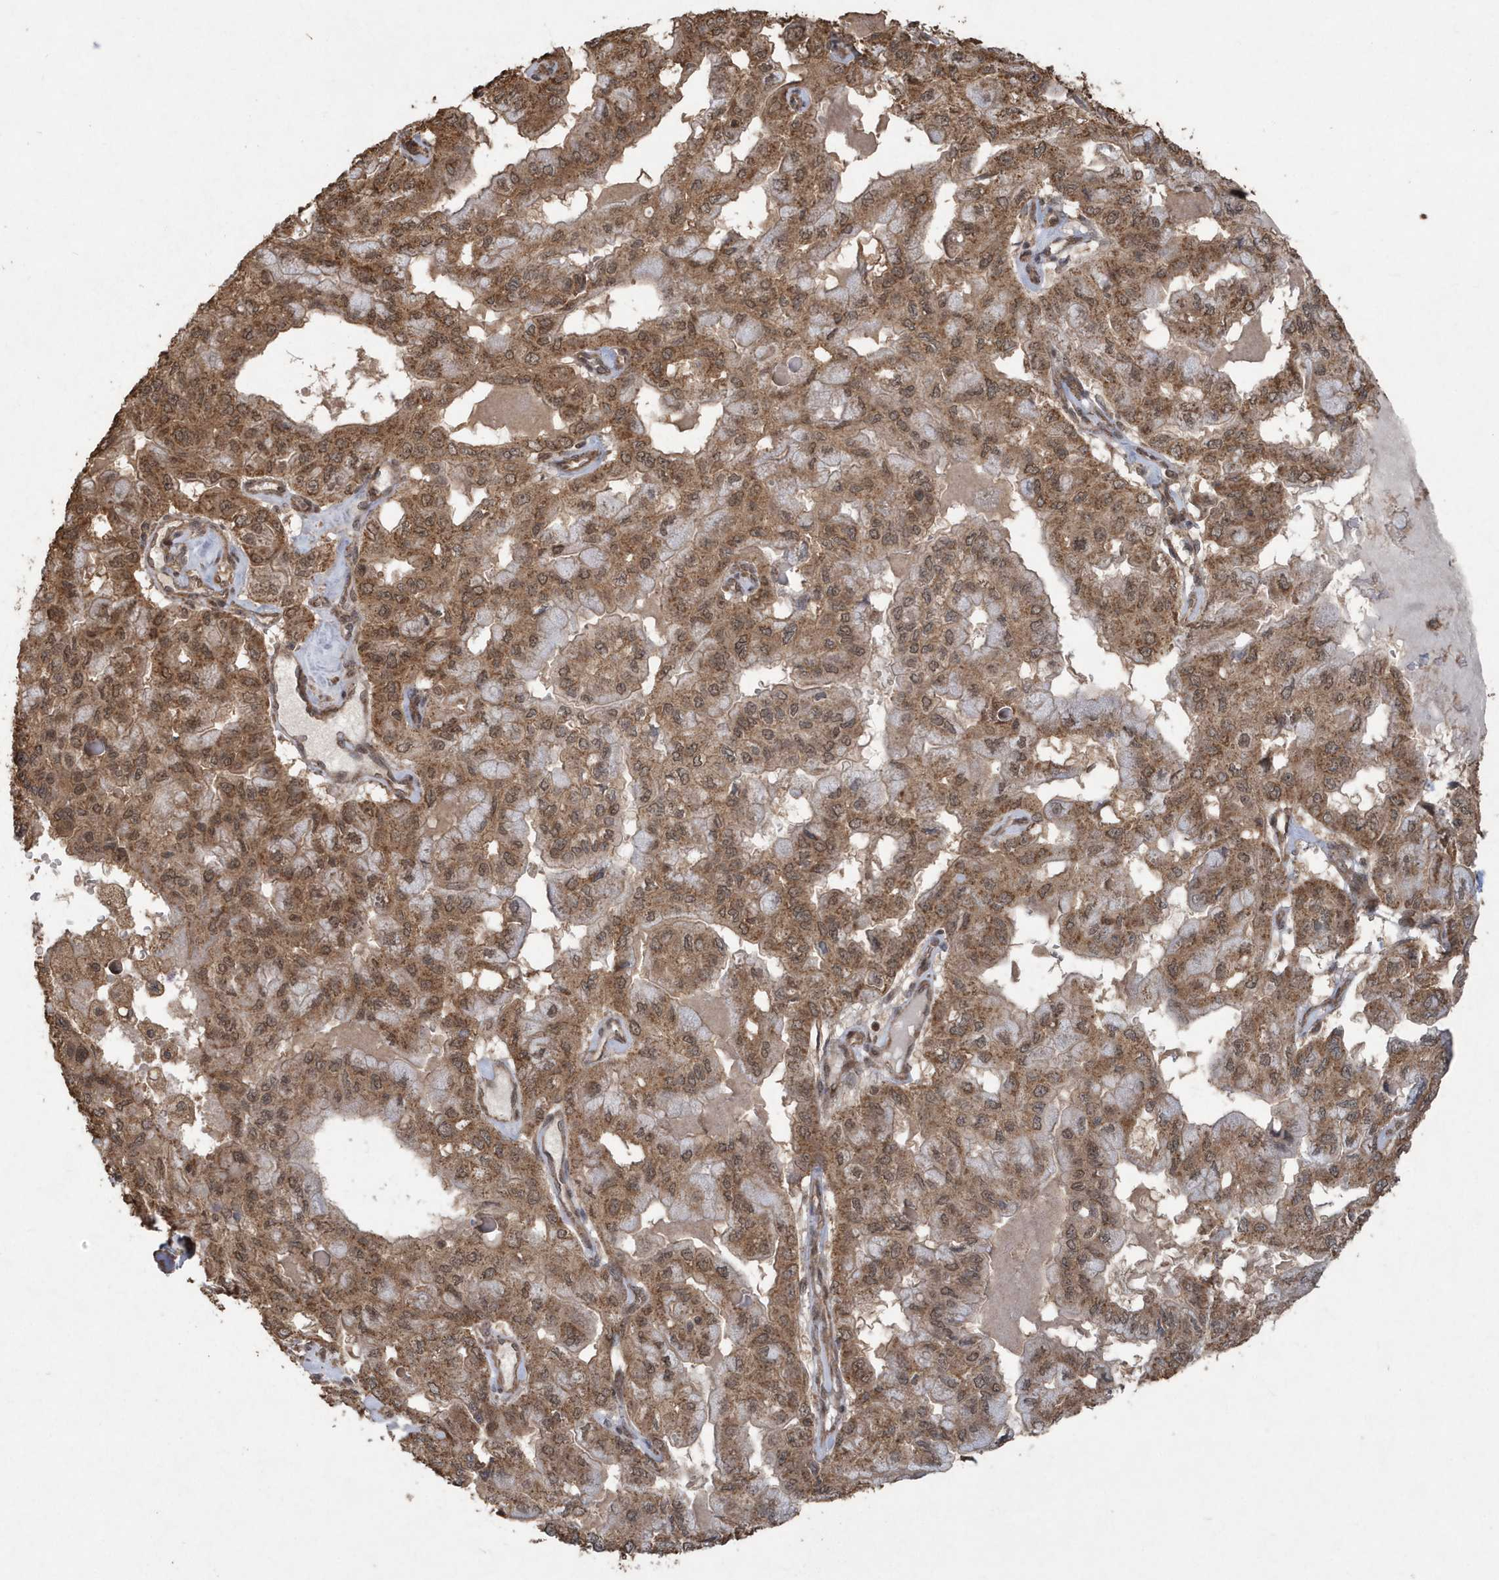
{"staining": {"intensity": "moderate", "quantity": ">75%", "location": "cytoplasmic/membranous,nuclear"}, "tissue": "pancreatic cancer", "cell_type": "Tumor cells", "image_type": "cancer", "snomed": [{"axis": "morphology", "description": "Adenocarcinoma, NOS"}, {"axis": "topography", "description": "Pancreas"}], "caption": "An IHC image of tumor tissue is shown. Protein staining in brown shows moderate cytoplasmic/membranous and nuclear positivity in pancreatic adenocarcinoma within tumor cells.", "gene": "PAXBP1", "patient": {"sex": "male", "age": 51}}